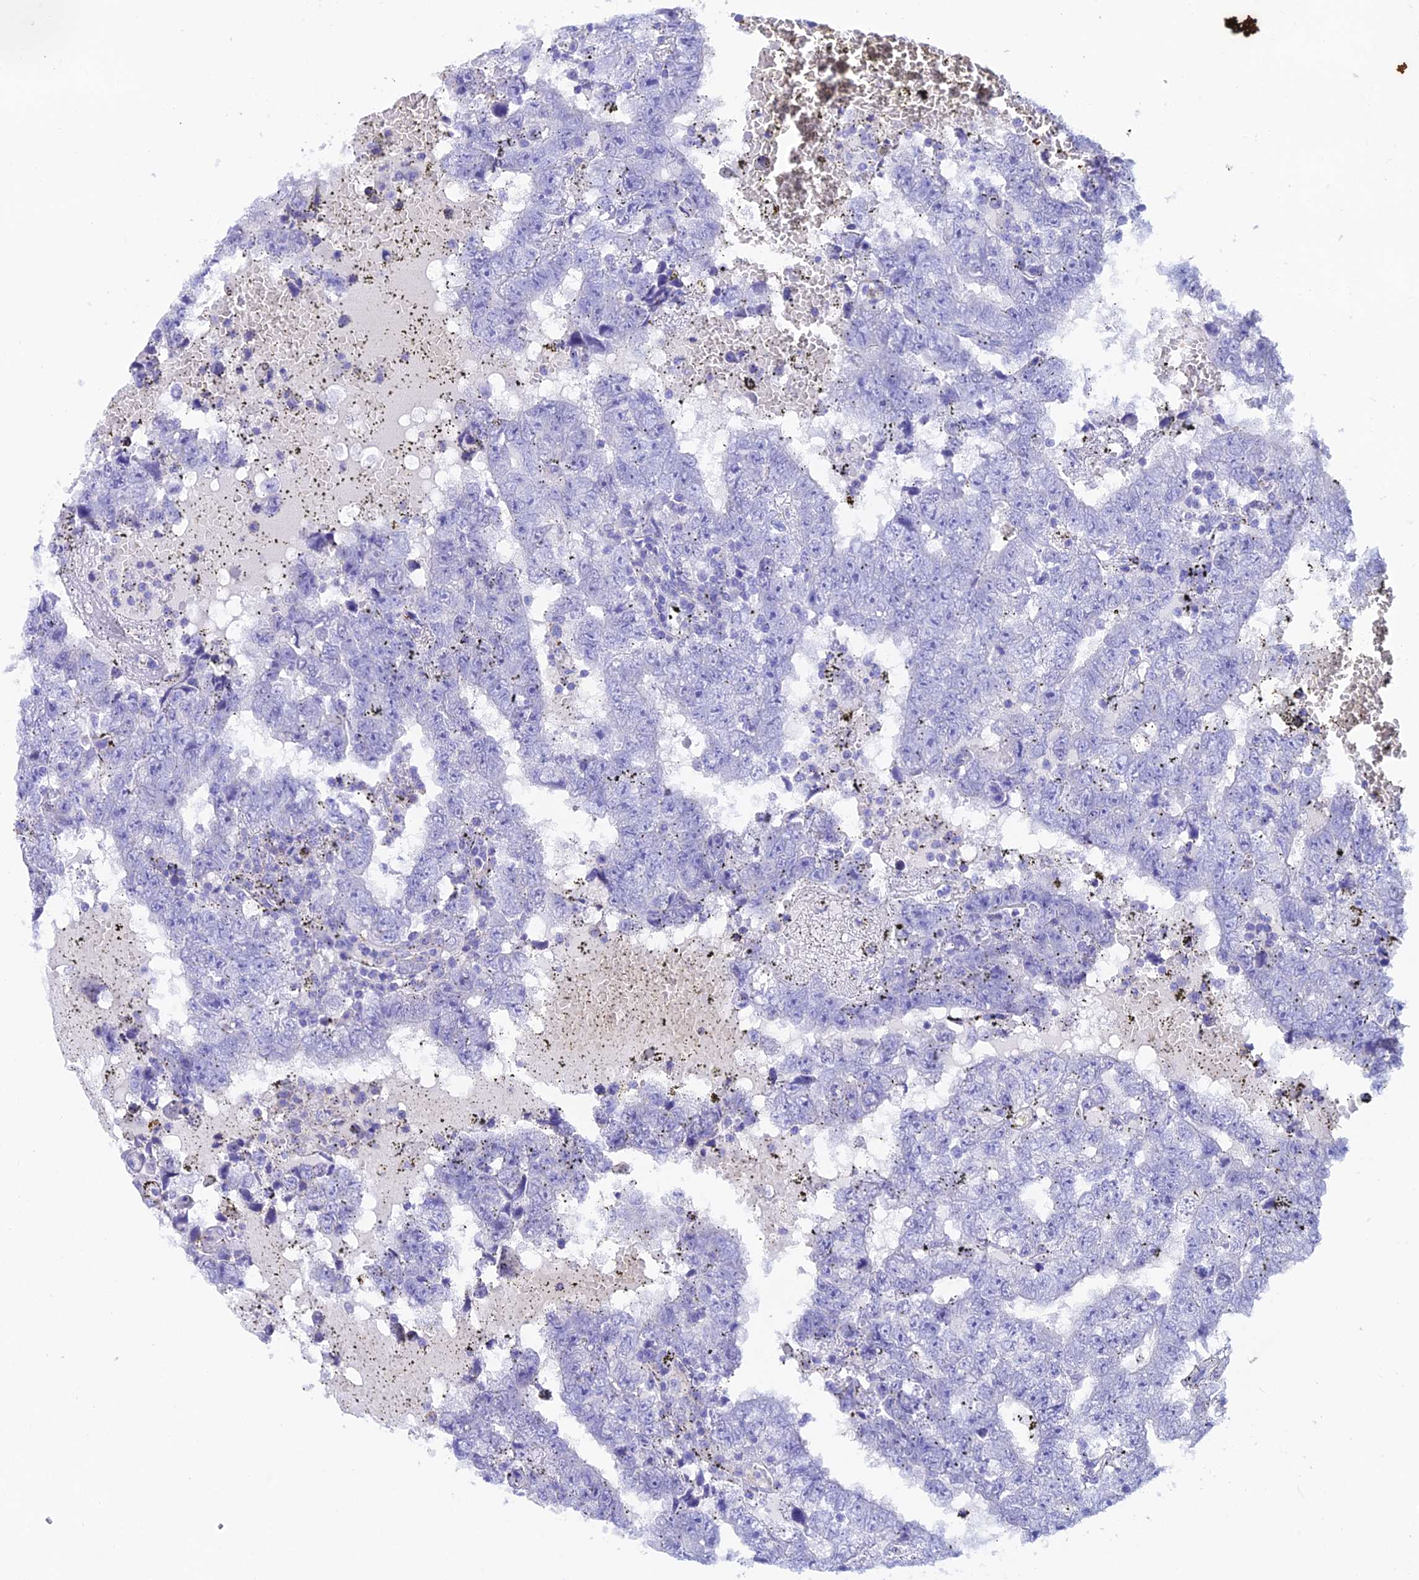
{"staining": {"intensity": "negative", "quantity": "none", "location": "none"}, "tissue": "testis cancer", "cell_type": "Tumor cells", "image_type": "cancer", "snomed": [{"axis": "morphology", "description": "Carcinoma, Embryonal, NOS"}, {"axis": "topography", "description": "Testis"}], "caption": "An IHC photomicrograph of testis cancer (embryonal carcinoma) is shown. There is no staining in tumor cells of testis cancer (embryonal carcinoma).", "gene": "DDX19A", "patient": {"sex": "male", "age": 25}}